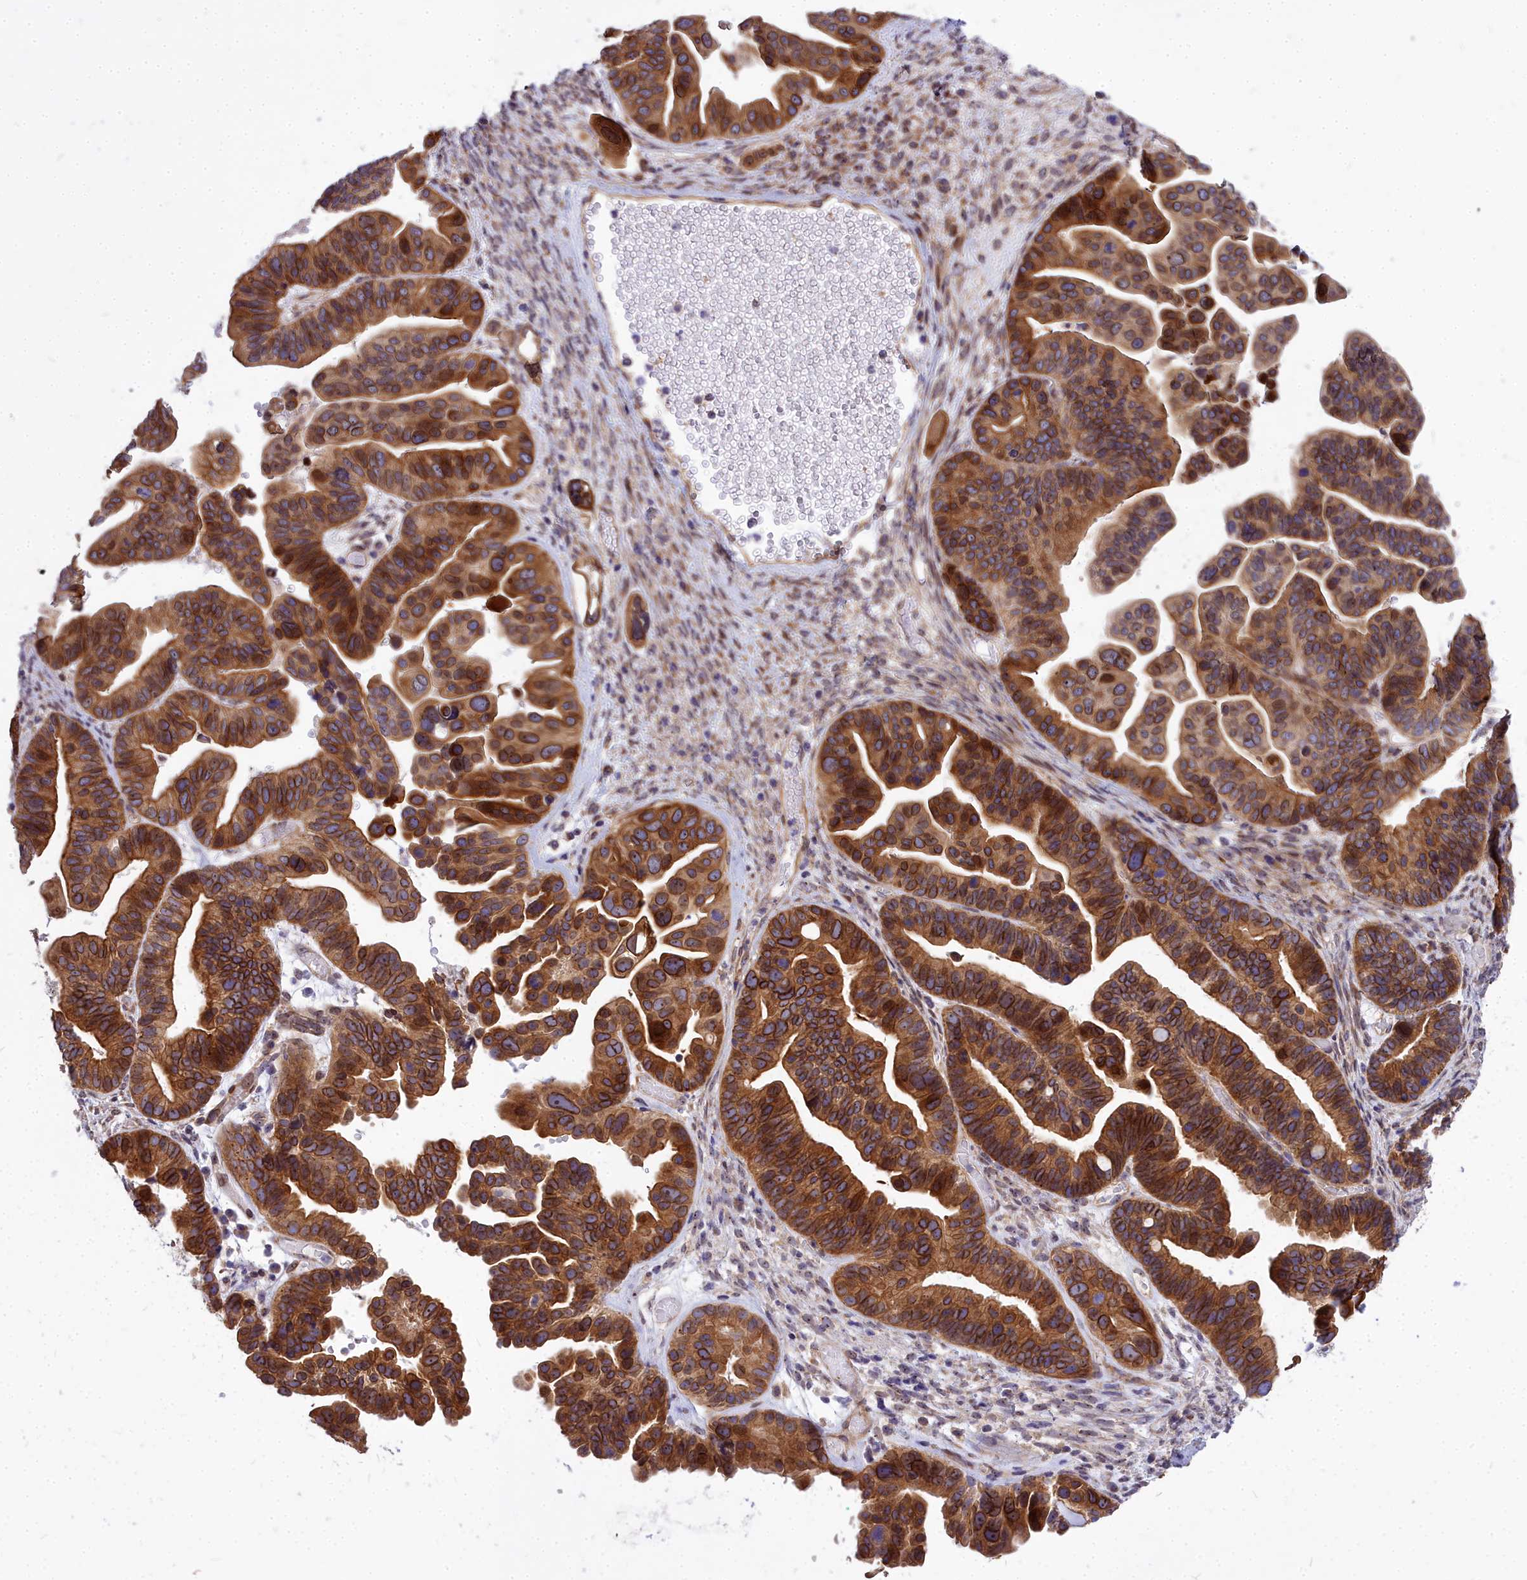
{"staining": {"intensity": "strong", "quantity": ">75%", "location": "cytoplasmic/membranous,nuclear"}, "tissue": "ovarian cancer", "cell_type": "Tumor cells", "image_type": "cancer", "snomed": [{"axis": "morphology", "description": "Cystadenocarcinoma, serous, NOS"}, {"axis": "topography", "description": "Ovary"}], "caption": "Tumor cells show strong cytoplasmic/membranous and nuclear expression in about >75% of cells in ovarian cancer (serous cystadenocarcinoma).", "gene": "ABCB8", "patient": {"sex": "female", "age": 56}}